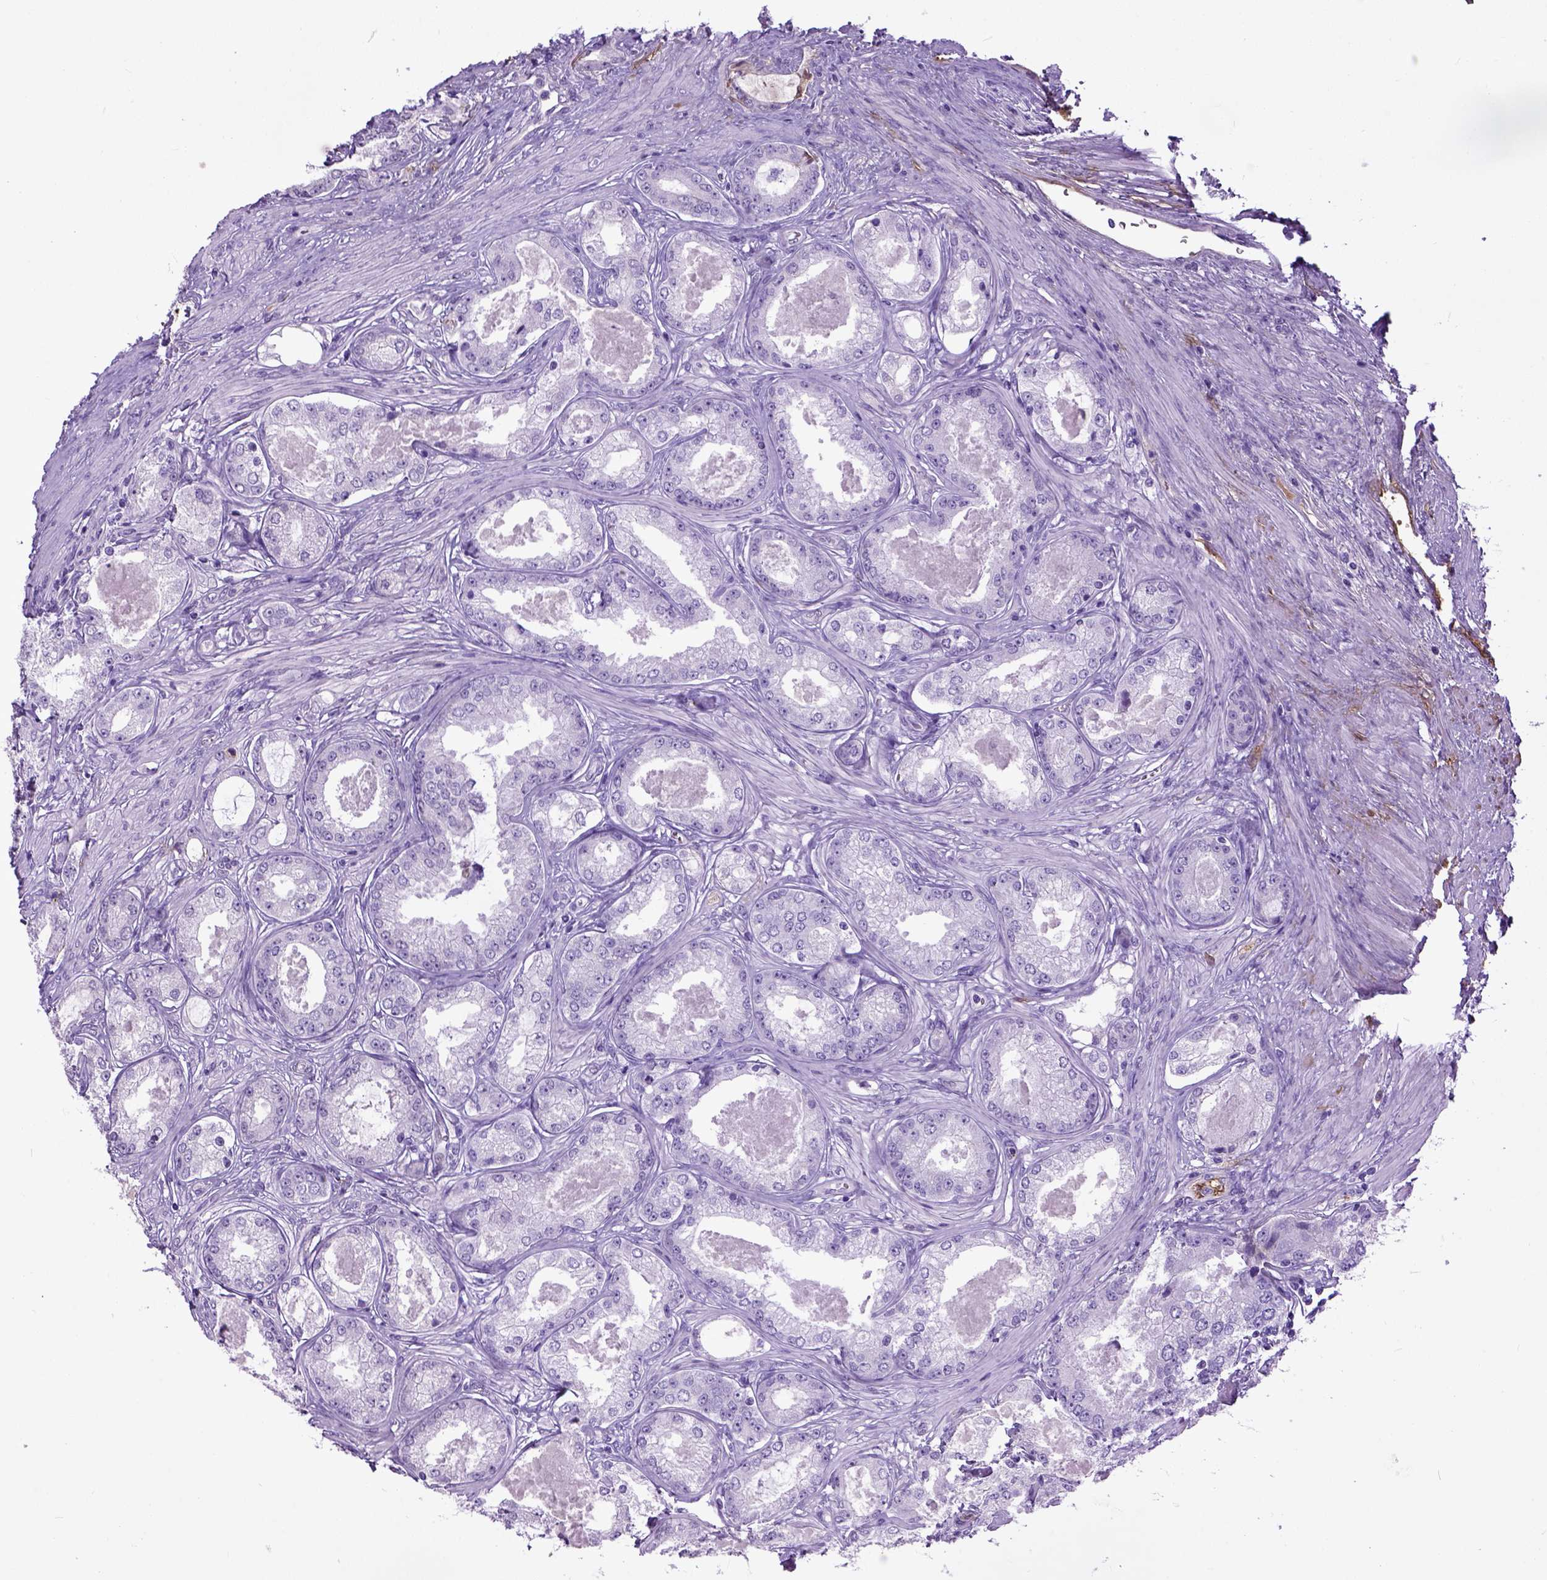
{"staining": {"intensity": "negative", "quantity": "none", "location": "none"}, "tissue": "prostate cancer", "cell_type": "Tumor cells", "image_type": "cancer", "snomed": [{"axis": "morphology", "description": "Adenocarcinoma, Low grade"}, {"axis": "topography", "description": "Prostate"}], "caption": "There is no significant positivity in tumor cells of low-grade adenocarcinoma (prostate).", "gene": "ADAMTS8", "patient": {"sex": "male", "age": 68}}